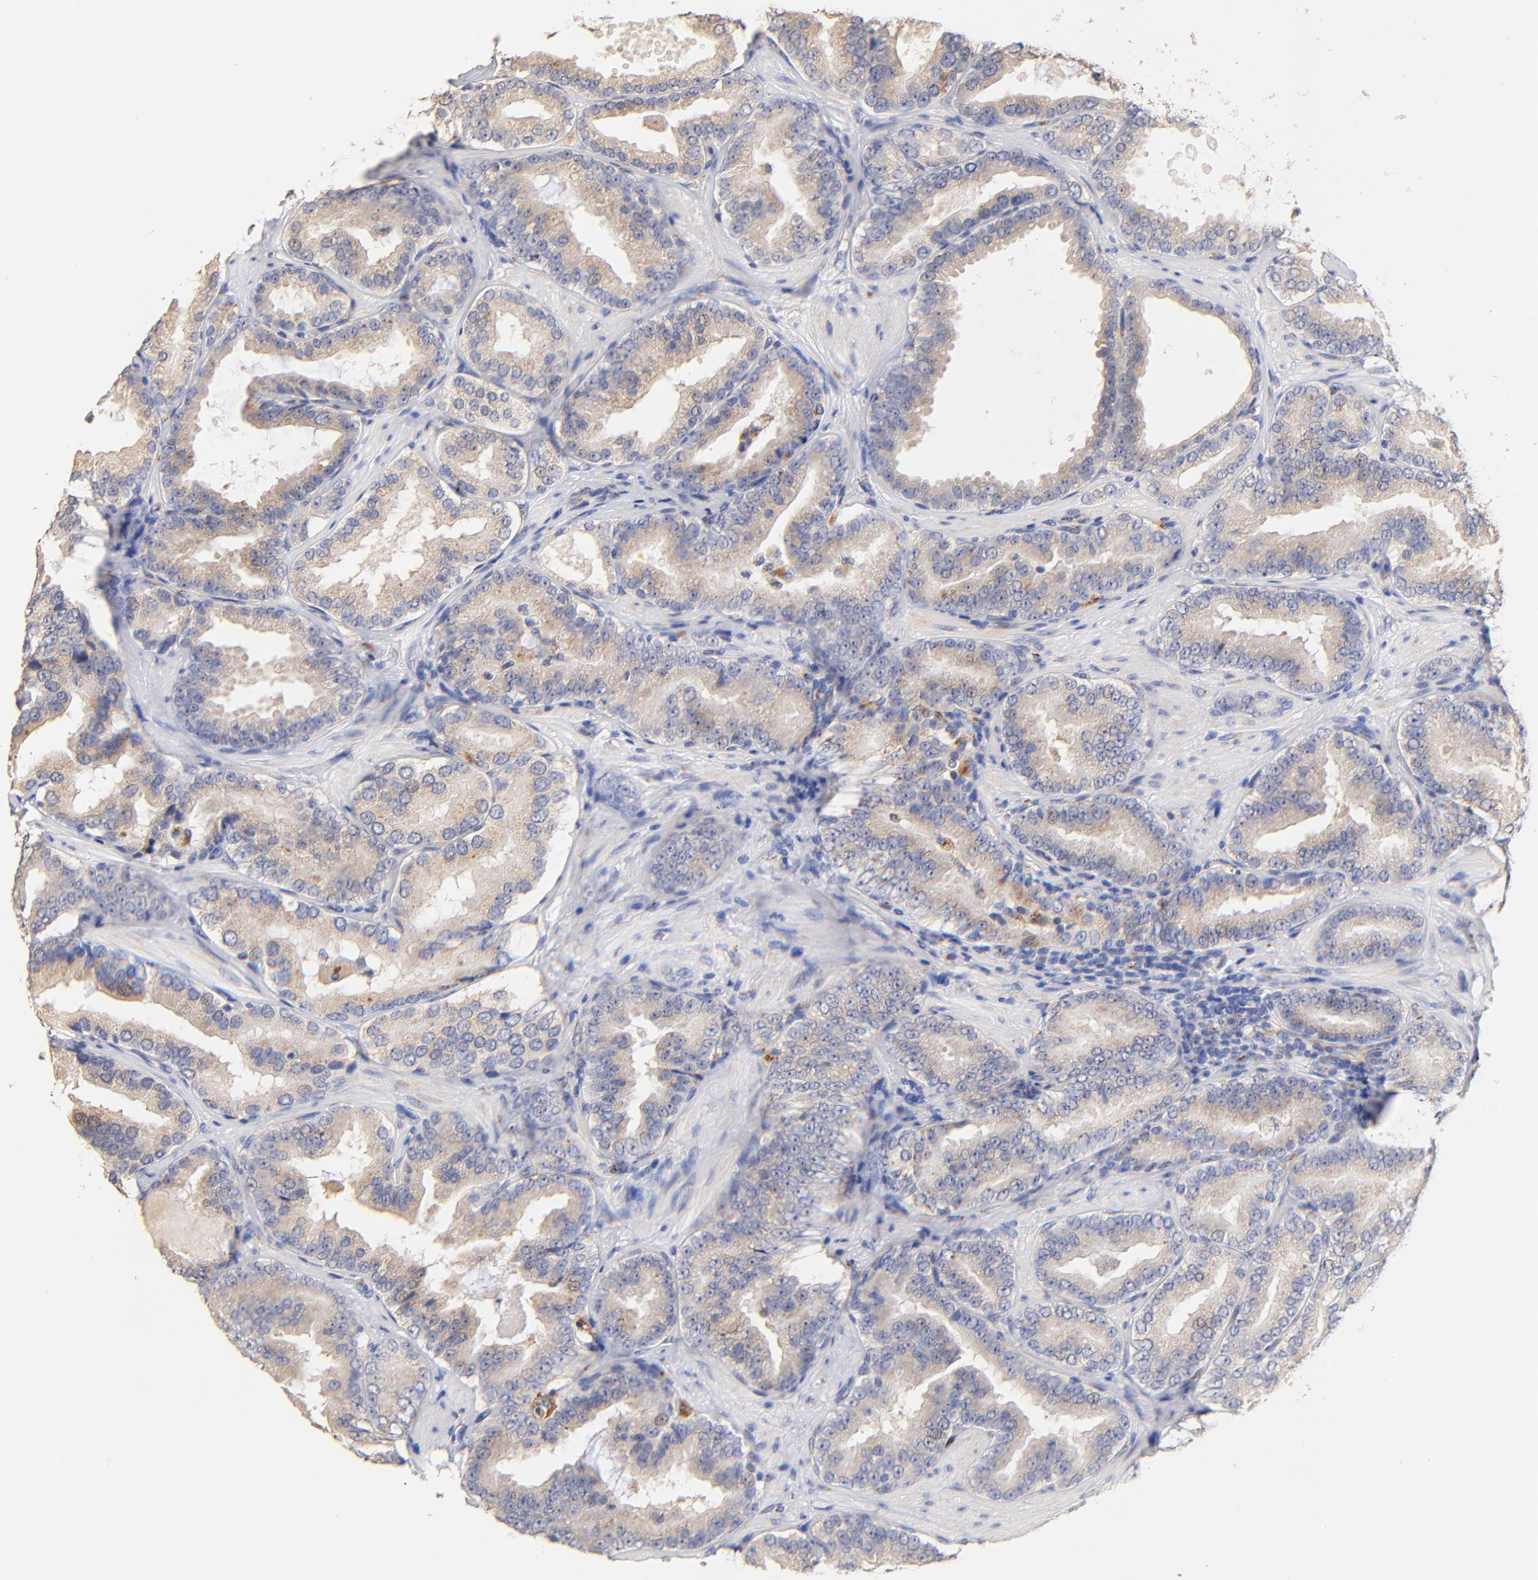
{"staining": {"intensity": "weak", "quantity": ">75%", "location": "cytoplasmic/membranous"}, "tissue": "prostate cancer", "cell_type": "Tumor cells", "image_type": "cancer", "snomed": [{"axis": "morphology", "description": "Adenocarcinoma, Low grade"}, {"axis": "topography", "description": "Prostate"}], "caption": "Protein analysis of prostate cancer tissue displays weak cytoplasmic/membranous staining in about >75% of tumor cells.", "gene": "FMNL3", "patient": {"sex": "male", "age": 59}}